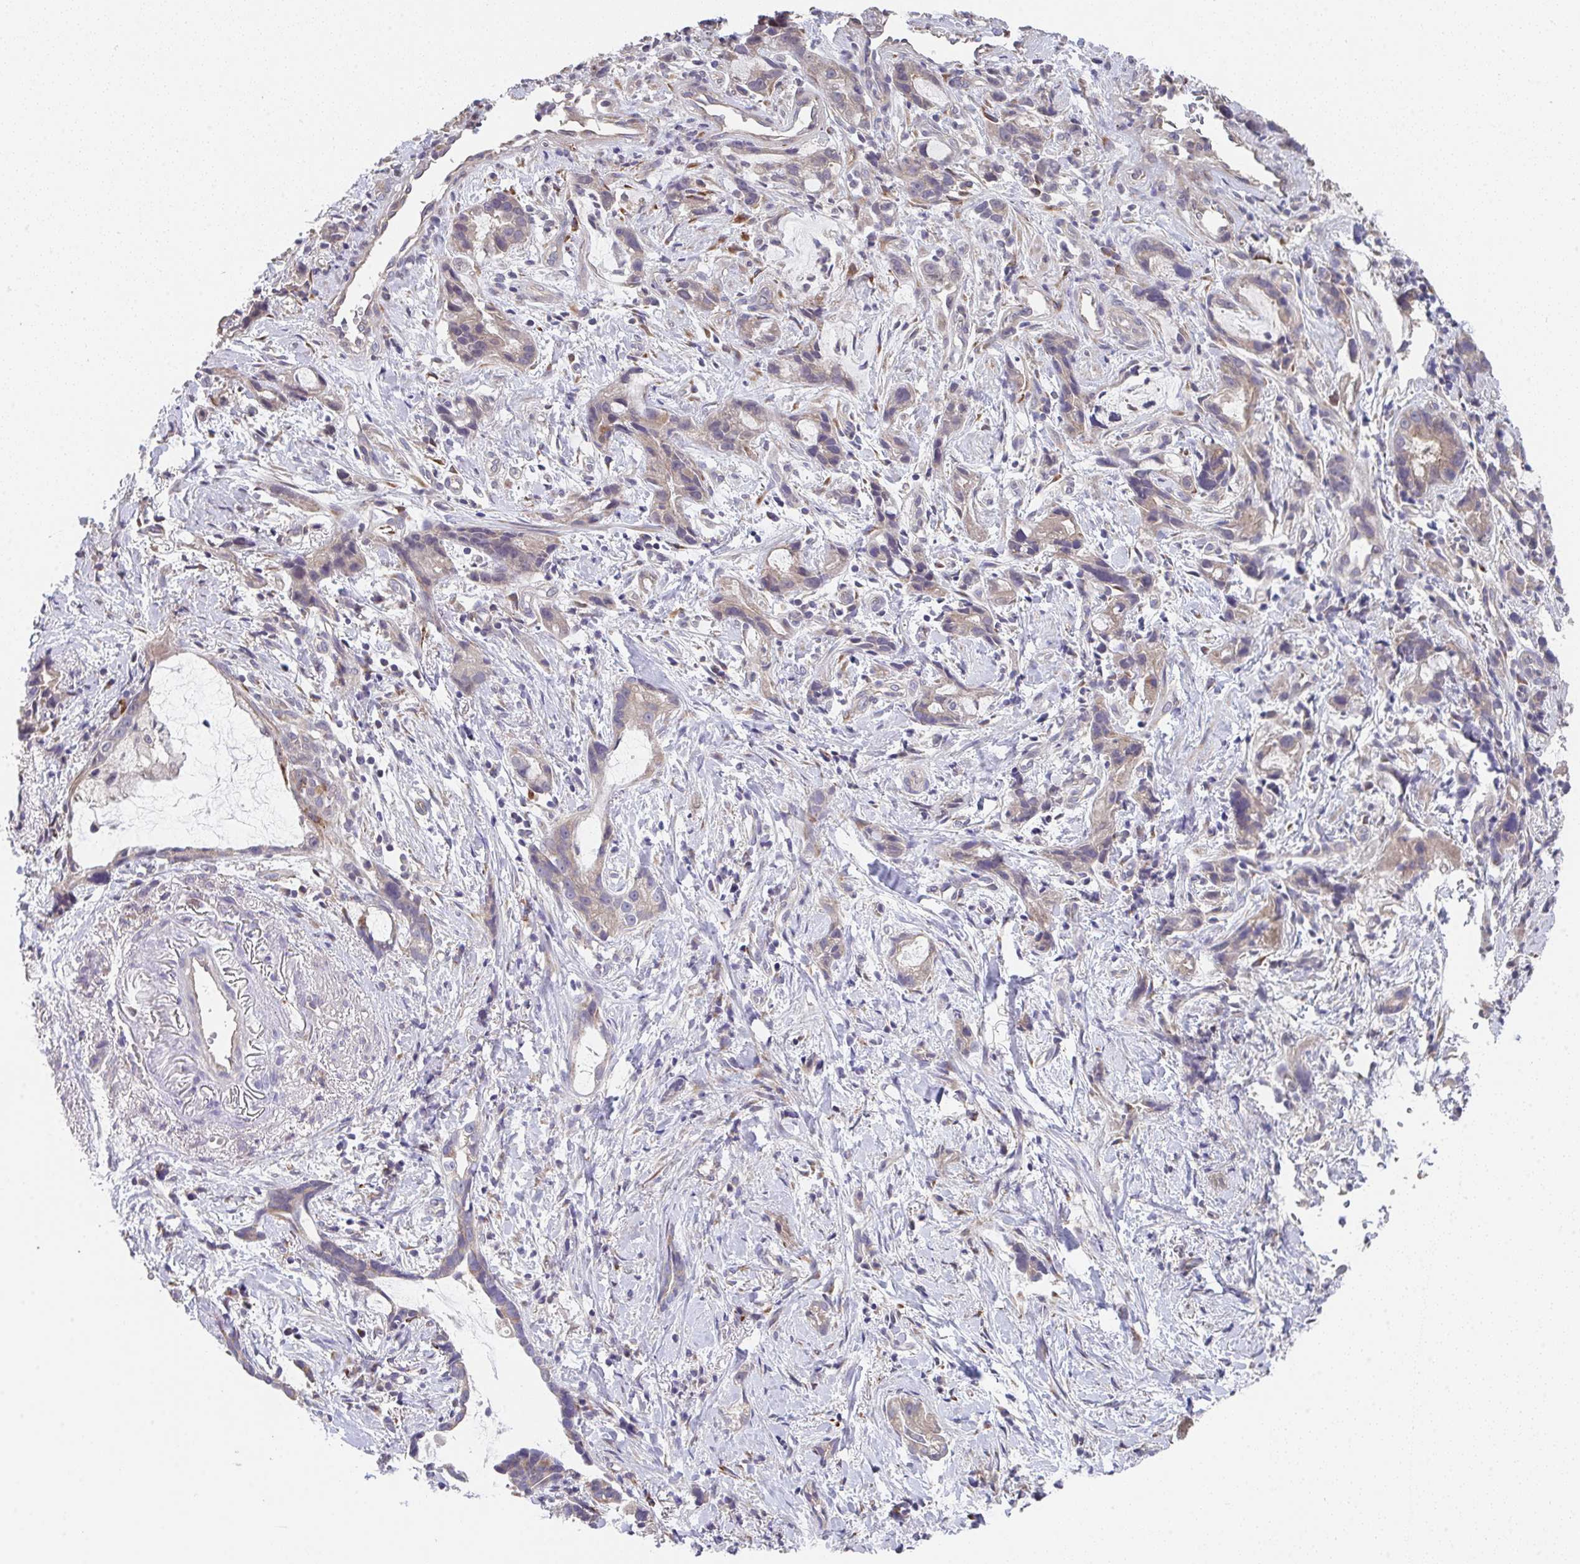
{"staining": {"intensity": "weak", "quantity": "<25%", "location": "cytoplasmic/membranous"}, "tissue": "stomach cancer", "cell_type": "Tumor cells", "image_type": "cancer", "snomed": [{"axis": "morphology", "description": "Adenocarcinoma, NOS"}, {"axis": "topography", "description": "Stomach"}], "caption": "Tumor cells show no significant staining in stomach adenocarcinoma.", "gene": "TSPAN31", "patient": {"sex": "male", "age": 55}}